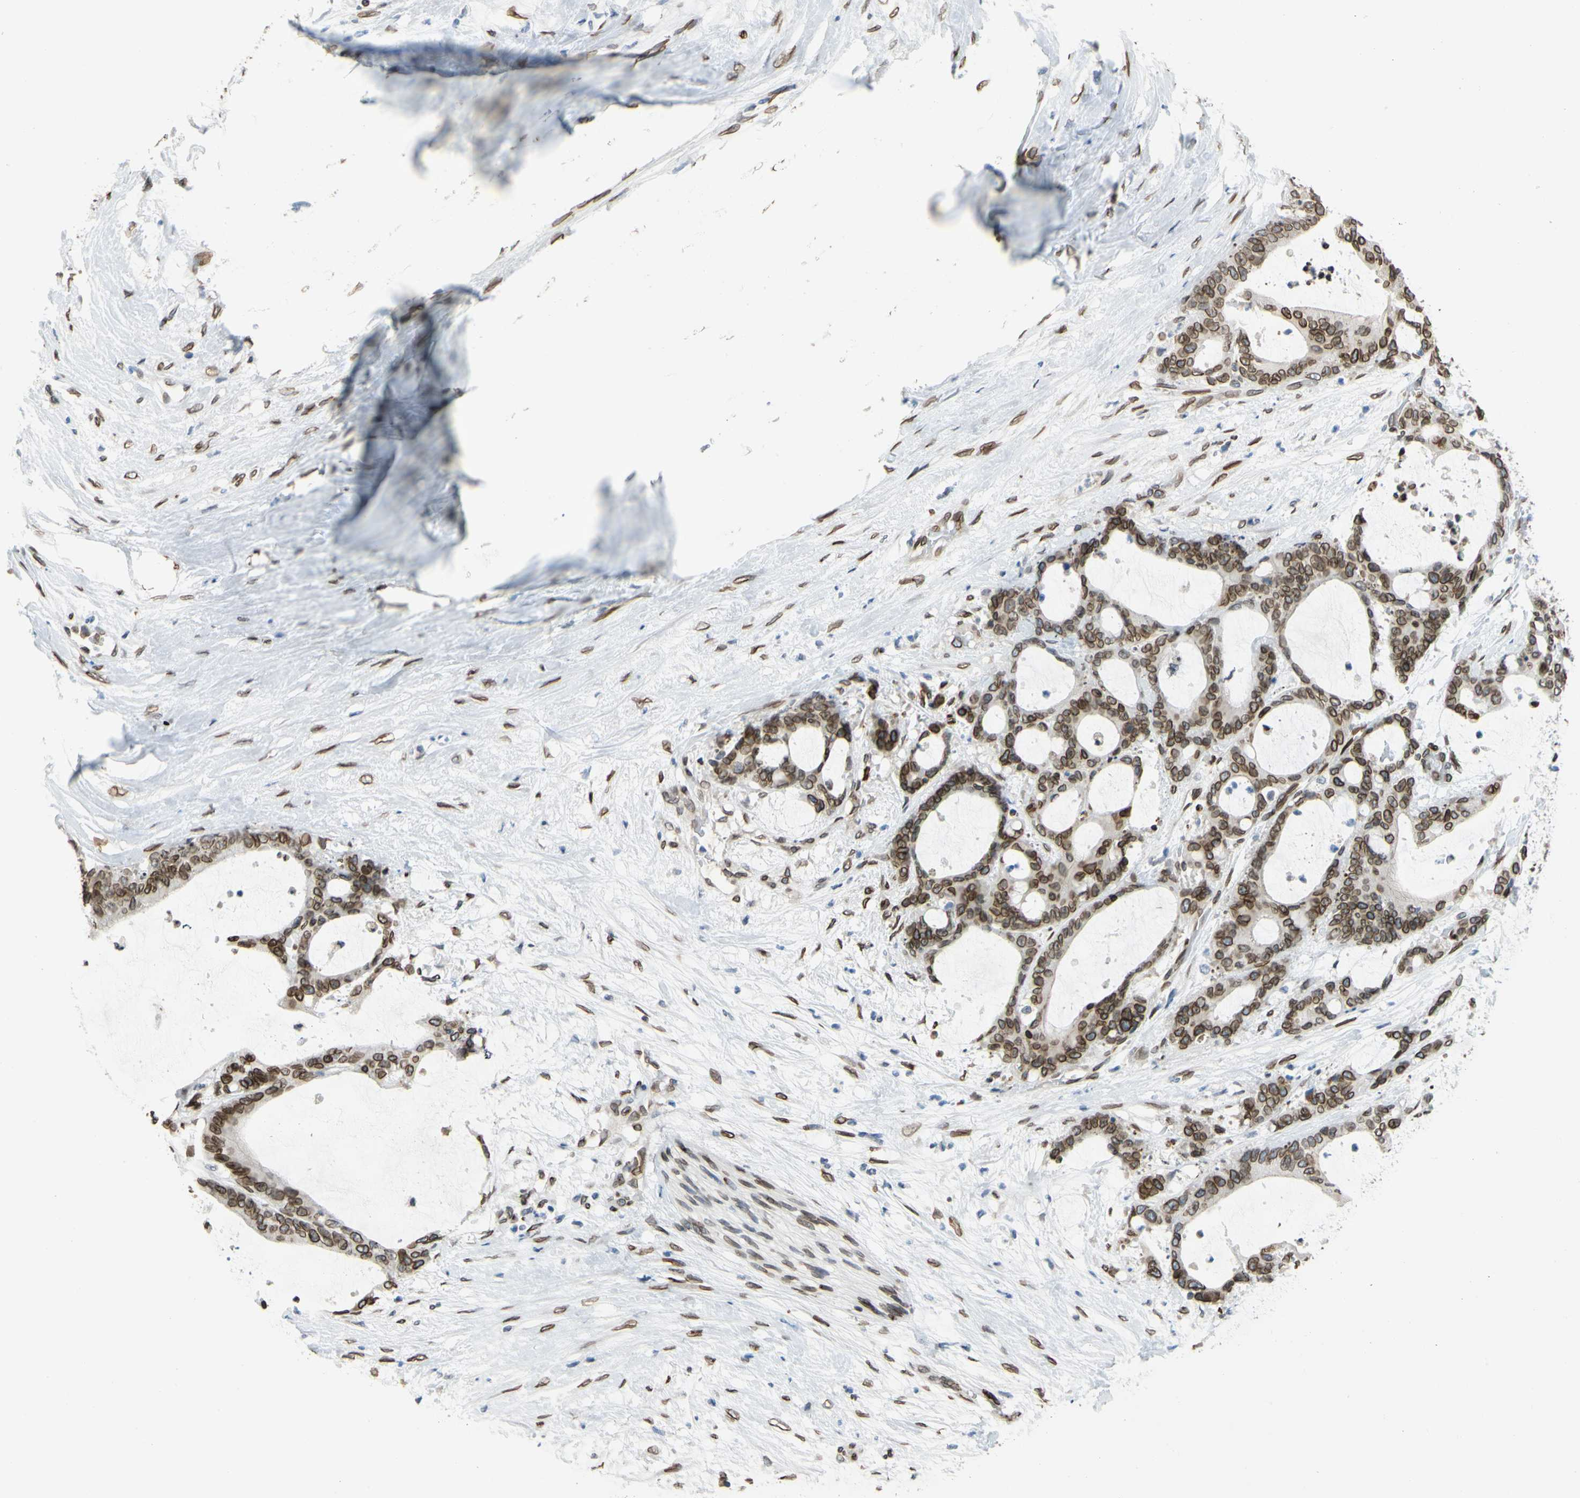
{"staining": {"intensity": "moderate", "quantity": ">75%", "location": "cytoplasmic/membranous,nuclear"}, "tissue": "liver cancer", "cell_type": "Tumor cells", "image_type": "cancer", "snomed": [{"axis": "morphology", "description": "Cholangiocarcinoma"}, {"axis": "topography", "description": "Liver"}], "caption": "Immunohistochemistry micrograph of neoplastic tissue: liver cancer (cholangiocarcinoma) stained using immunohistochemistry (IHC) demonstrates medium levels of moderate protein expression localized specifically in the cytoplasmic/membranous and nuclear of tumor cells, appearing as a cytoplasmic/membranous and nuclear brown color.", "gene": "SUN1", "patient": {"sex": "female", "age": 73}}